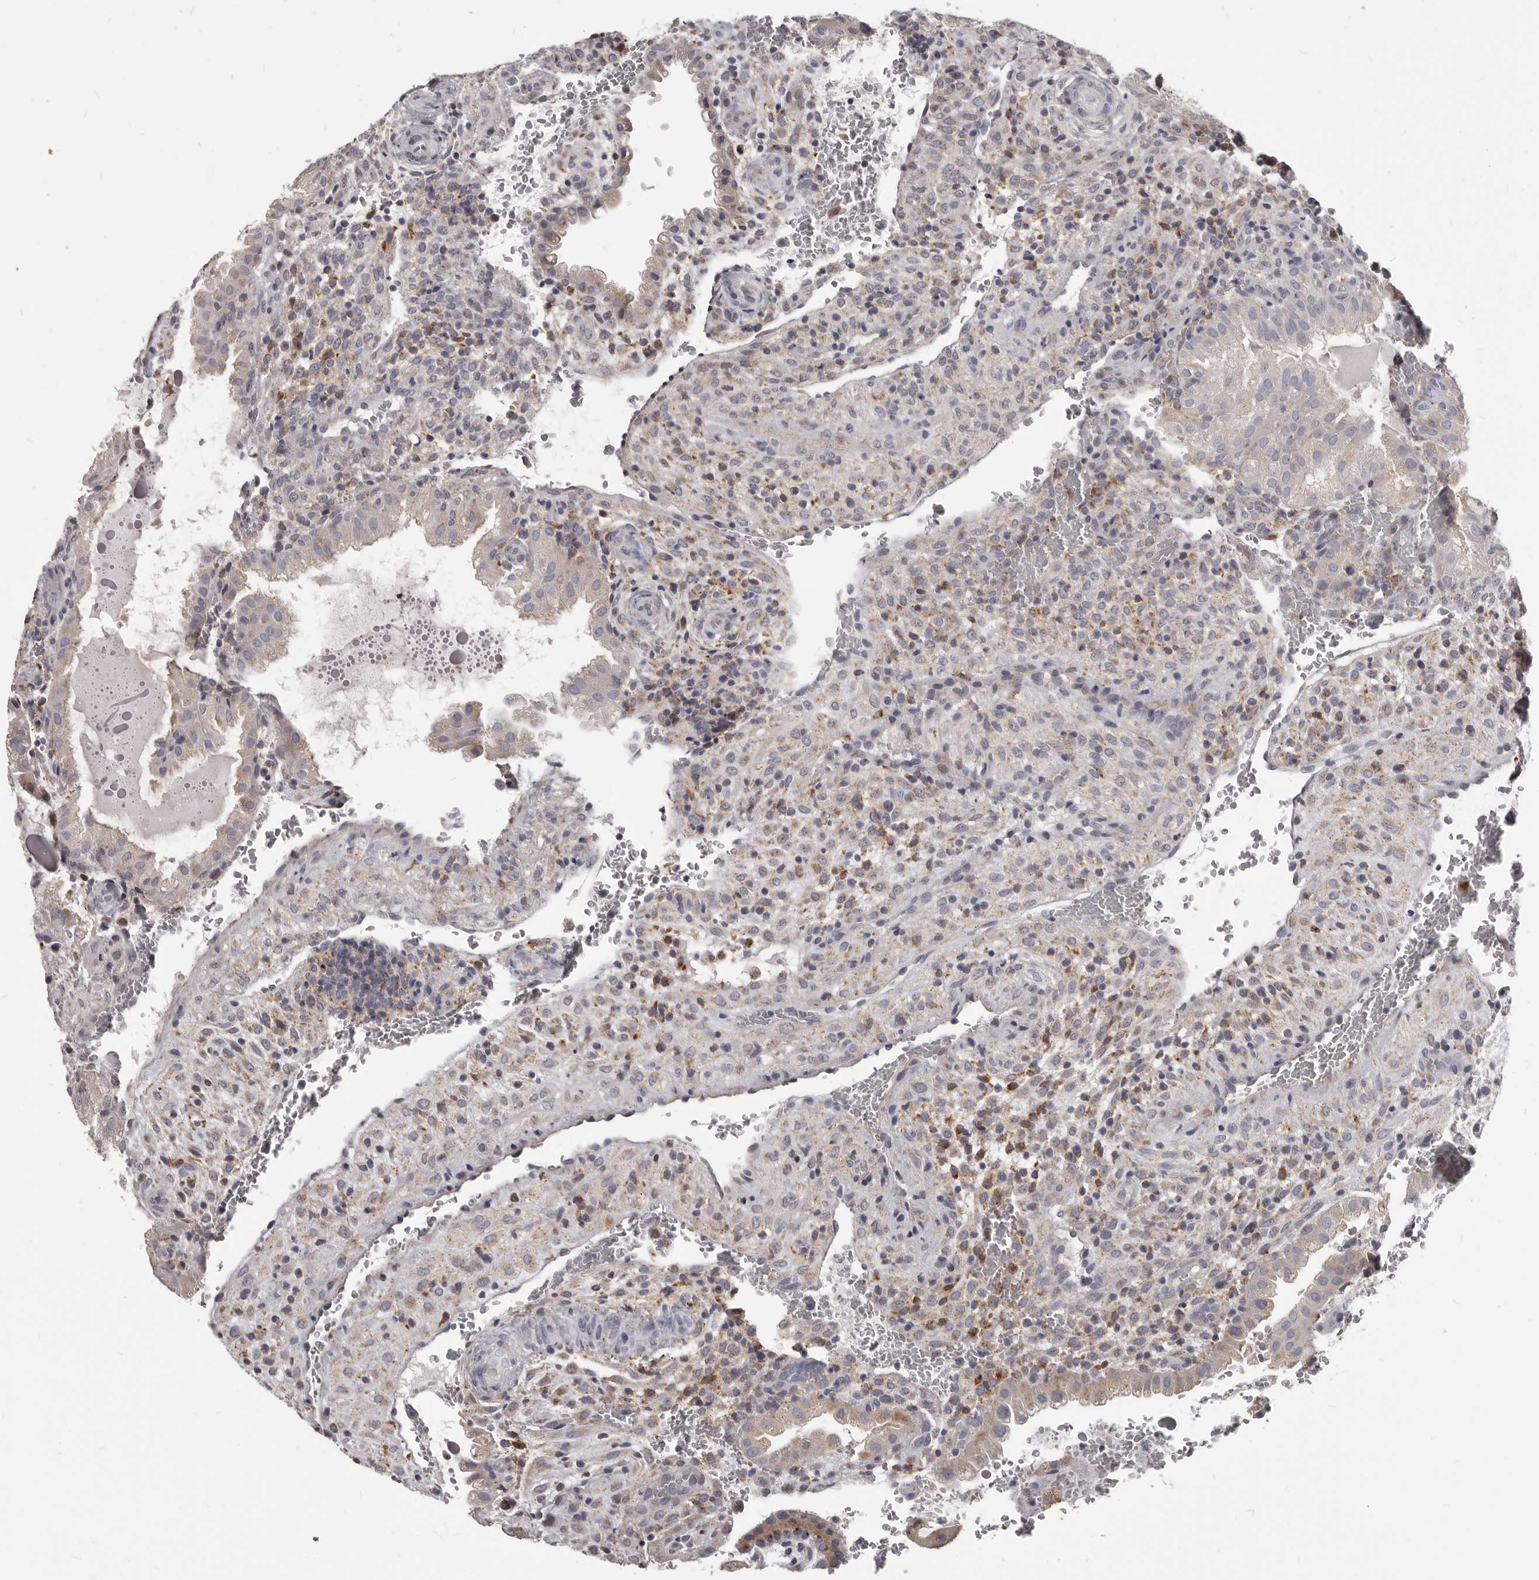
{"staining": {"intensity": "weak", "quantity": "25%-75%", "location": "cytoplasmic/membranous"}, "tissue": "placenta", "cell_type": "Decidual cells", "image_type": "normal", "snomed": [{"axis": "morphology", "description": "Normal tissue, NOS"}, {"axis": "topography", "description": "Placenta"}], "caption": "A low amount of weak cytoplasmic/membranous expression is identified in approximately 25%-75% of decidual cells in benign placenta. (Brightfield microscopy of DAB IHC at high magnification).", "gene": "PI4K2A", "patient": {"sex": "female", "age": 35}}